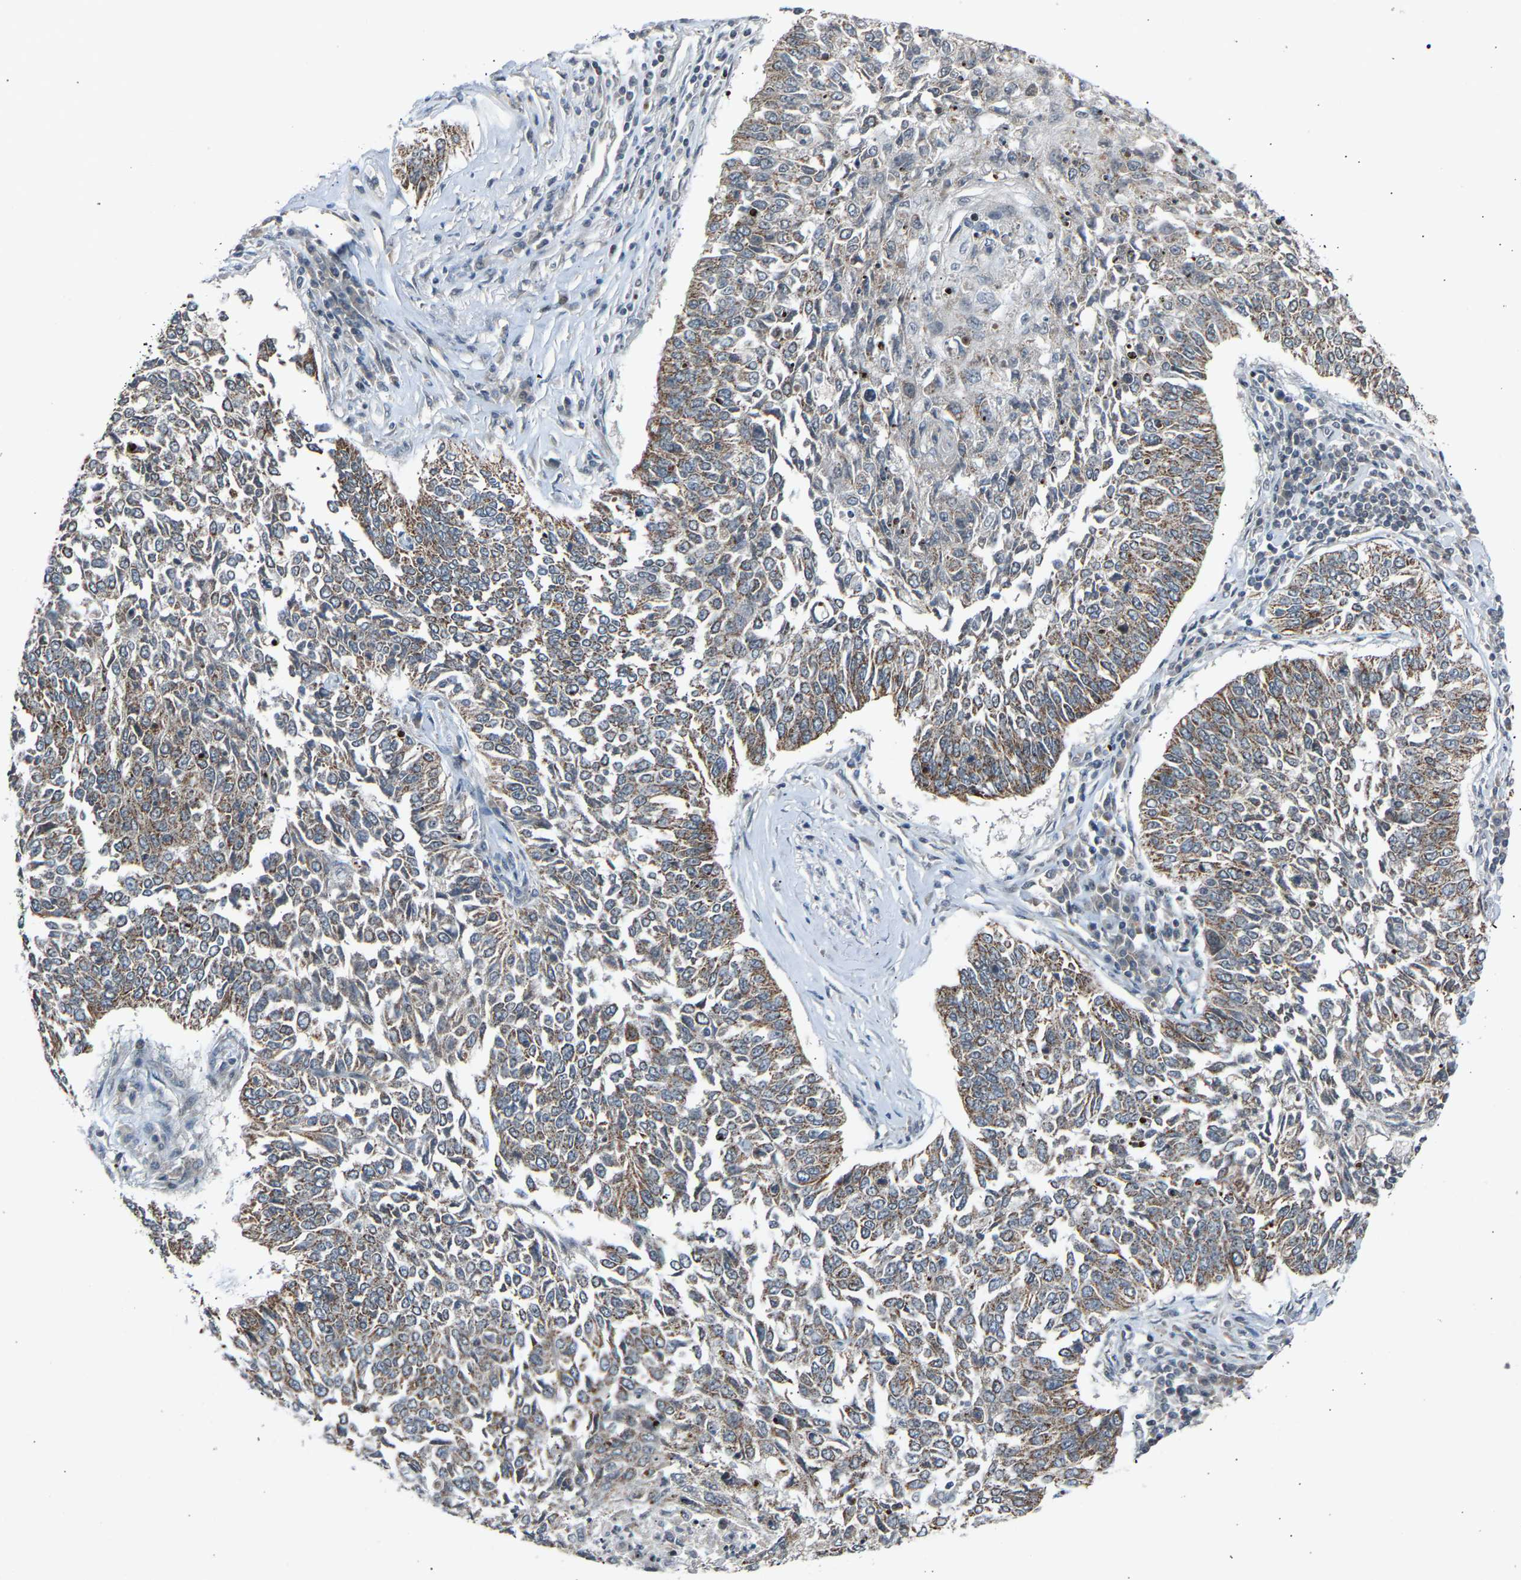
{"staining": {"intensity": "weak", "quantity": "25%-75%", "location": "cytoplasmic/membranous"}, "tissue": "lung cancer", "cell_type": "Tumor cells", "image_type": "cancer", "snomed": [{"axis": "morphology", "description": "Normal tissue, NOS"}, {"axis": "morphology", "description": "Squamous cell carcinoma, NOS"}, {"axis": "topography", "description": "Cartilage tissue"}, {"axis": "topography", "description": "Bronchus"}, {"axis": "topography", "description": "Lung"}], "caption": "Human lung squamous cell carcinoma stained with a brown dye shows weak cytoplasmic/membranous positive staining in about 25%-75% of tumor cells.", "gene": "SLIRP", "patient": {"sex": "female", "age": 49}}